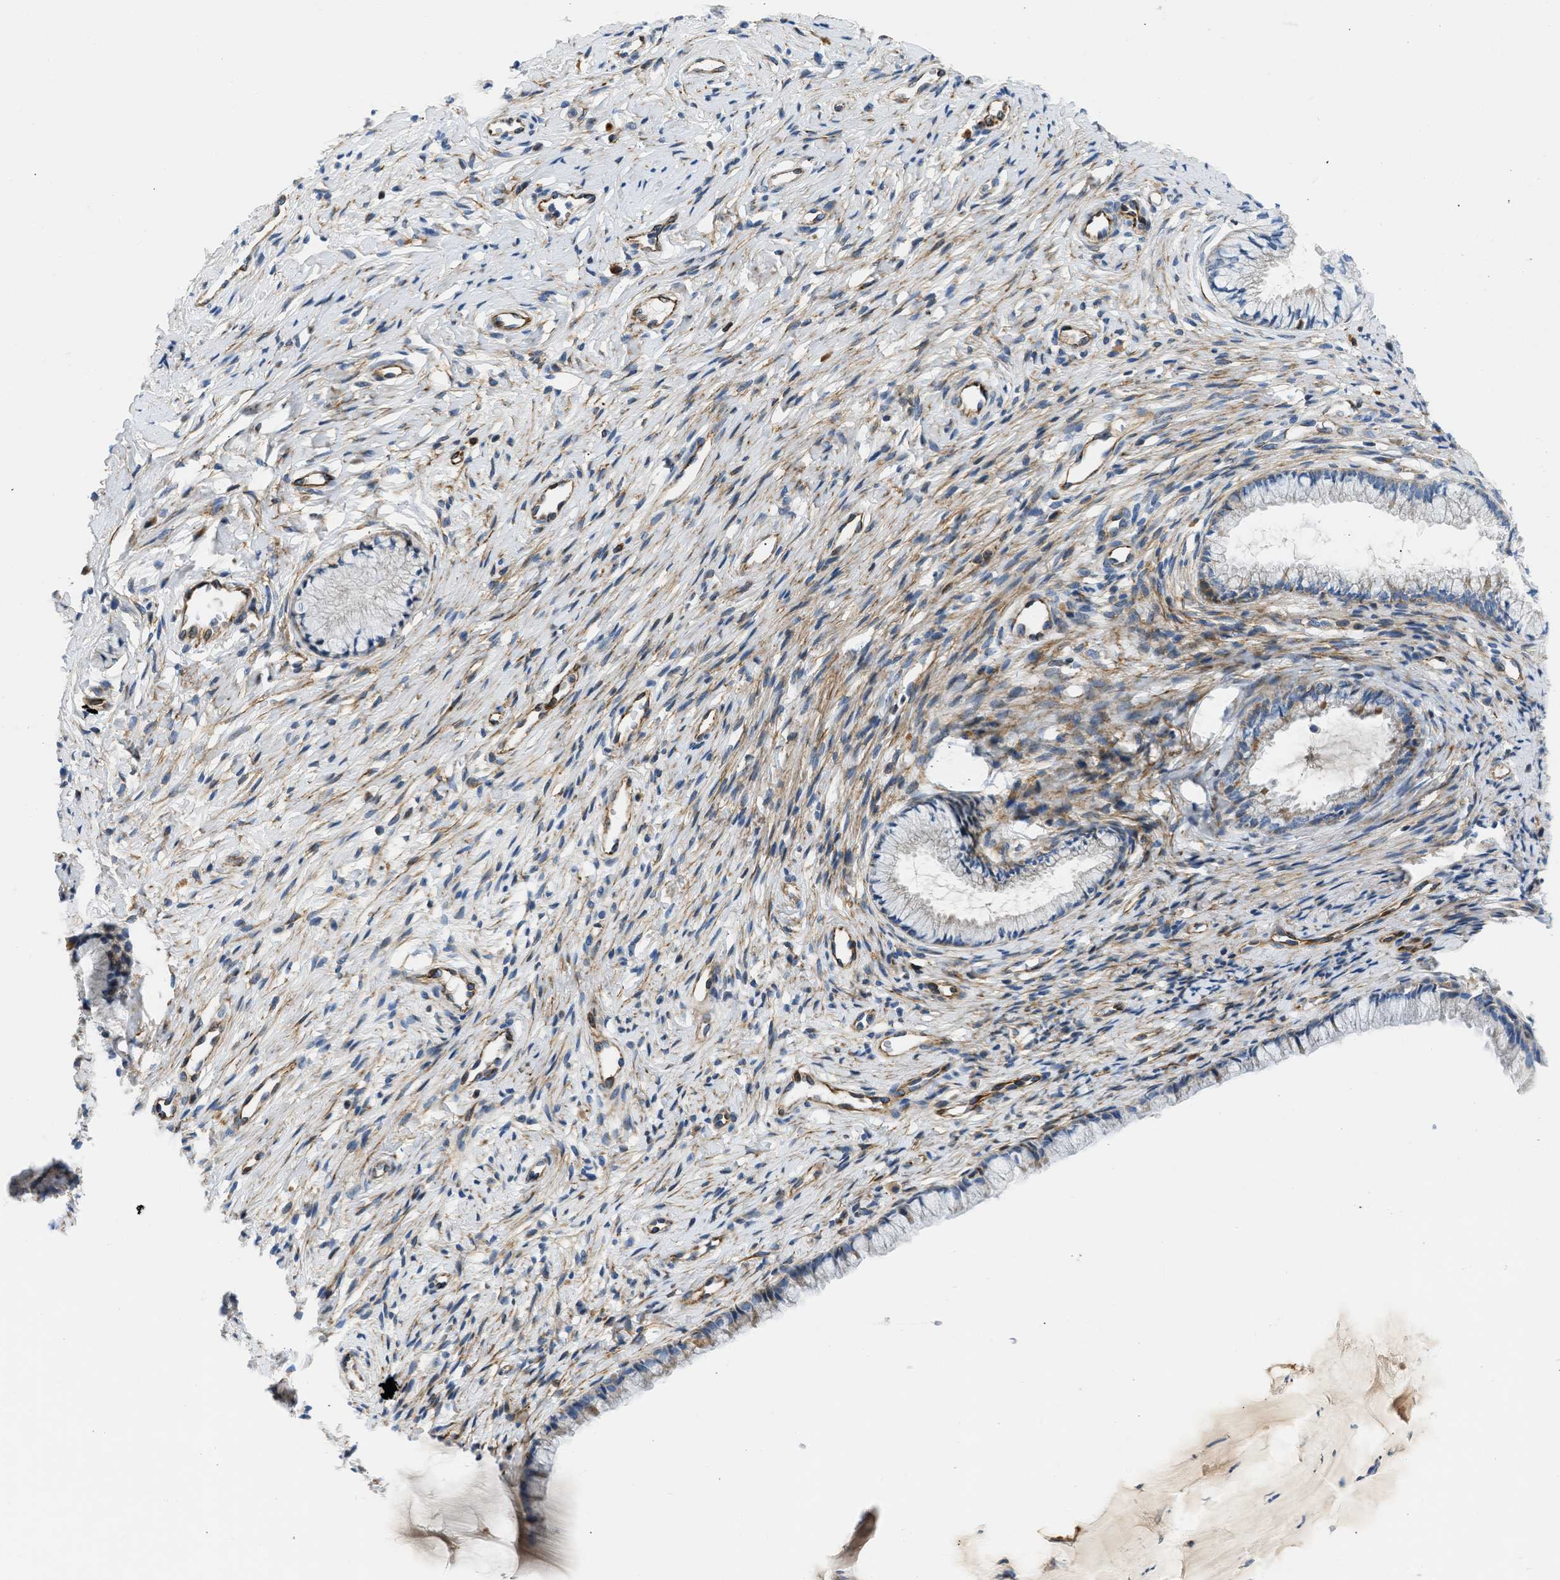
{"staining": {"intensity": "weak", "quantity": "<25%", "location": "cytoplasmic/membranous"}, "tissue": "cervix", "cell_type": "Glandular cells", "image_type": "normal", "snomed": [{"axis": "morphology", "description": "Normal tissue, NOS"}, {"axis": "topography", "description": "Cervix"}], "caption": "Glandular cells are negative for protein expression in benign human cervix. The staining is performed using DAB (3,3'-diaminobenzidine) brown chromogen with nuclei counter-stained in using hematoxylin.", "gene": "ULK4", "patient": {"sex": "female", "age": 77}}